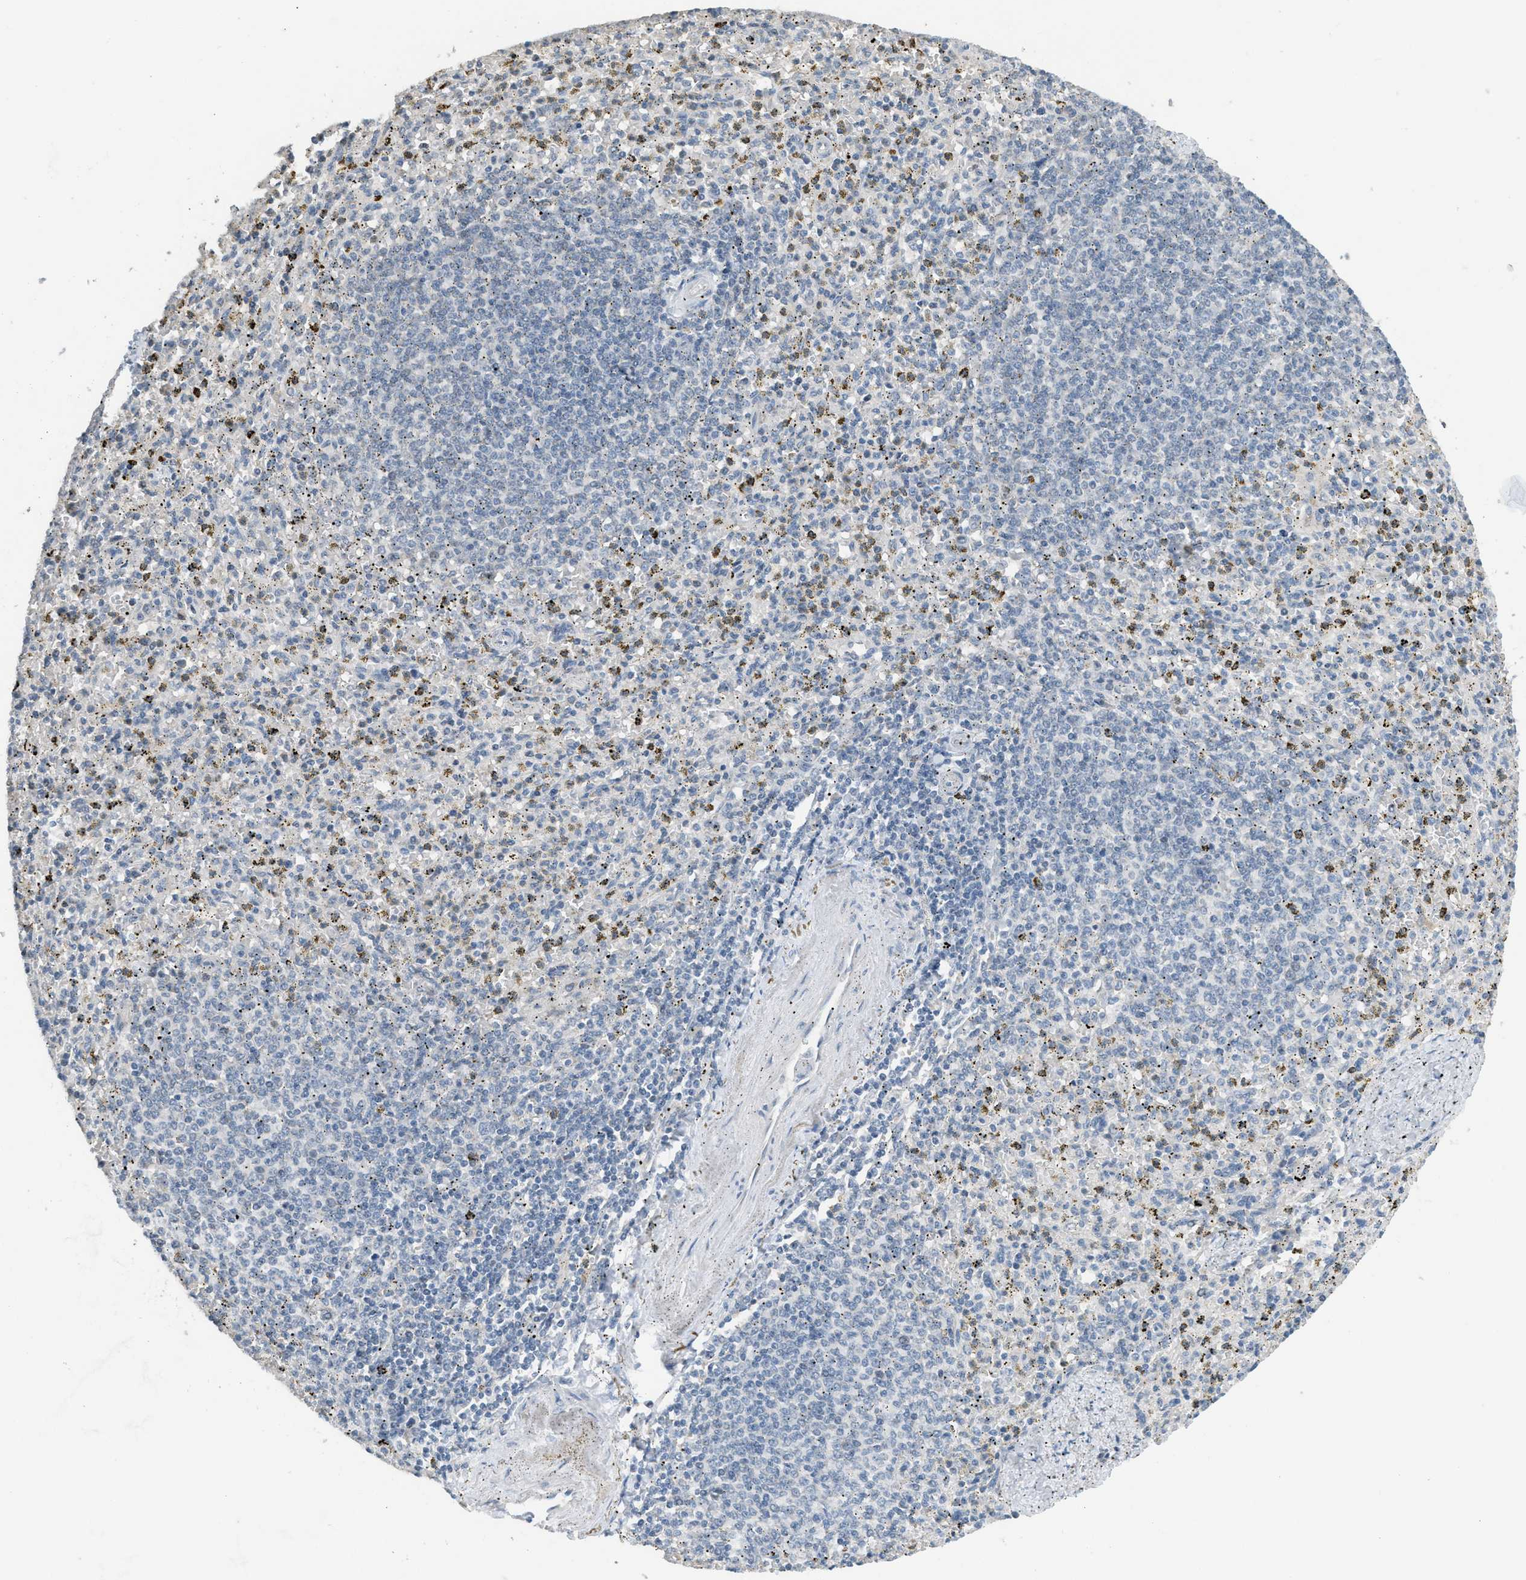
{"staining": {"intensity": "weak", "quantity": "<25%", "location": "cytoplasmic/membranous"}, "tissue": "spleen", "cell_type": "Cells in red pulp", "image_type": "normal", "snomed": [{"axis": "morphology", "description": "Normal tissue, NOS"}, {"axis": "topography", "description": "Spleen"}], "caption": "Immunohistochemistry (IHC) of normal human spleen shows no staining in cells in red pulp.", "gene": "TXNDC2", "patient": {"sex": "male", "age": 72}}